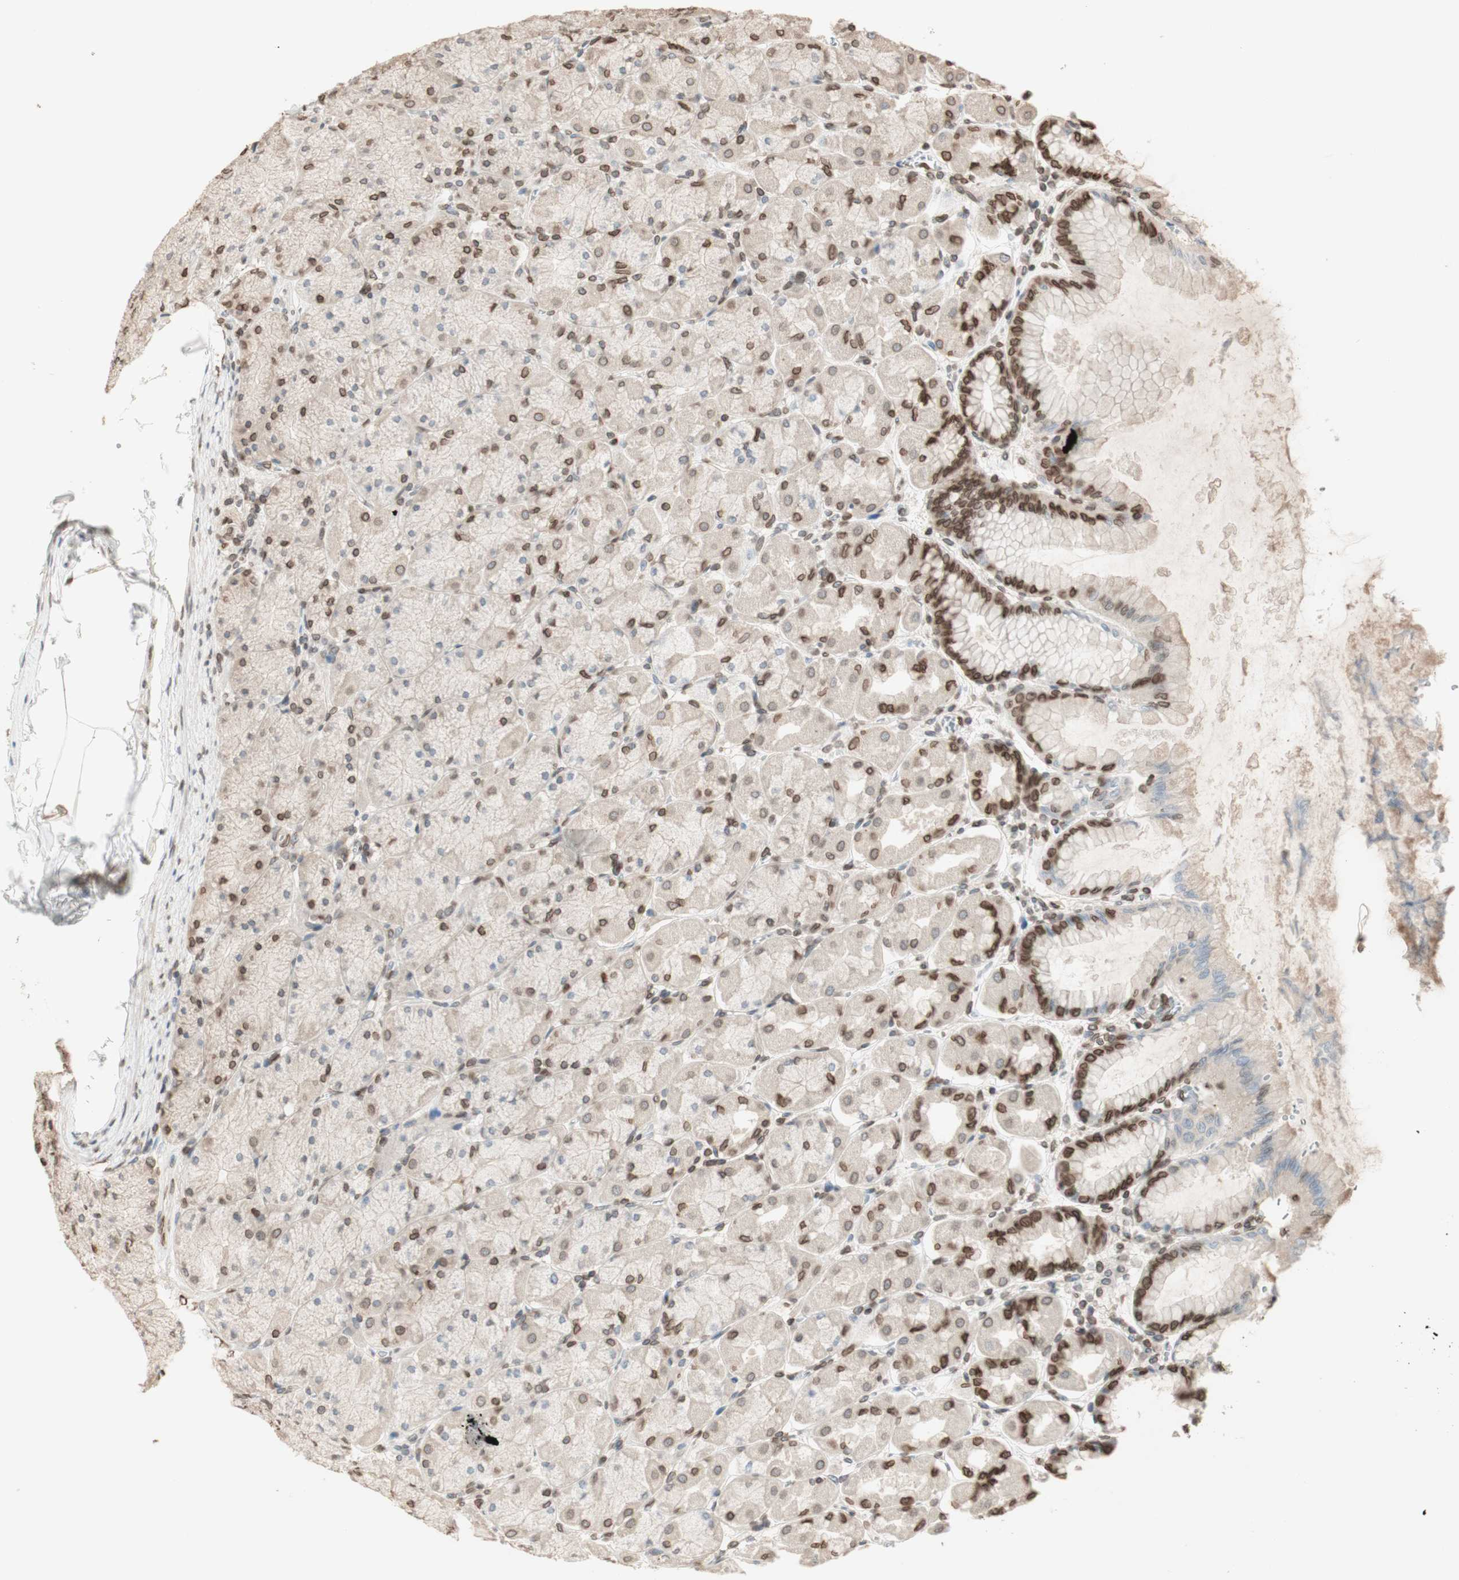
{"staining": {"intensity": "moderate", "quantity": ">75%", "location": "cytoplasmic/membranous,nuclear"}, "tissue": "stomach", "cell_type": "Glandular cells", "image_type": "normal", "snomed": [{"axis": "morphology", "description": "Normal tissue, NOS"}, {"axis": "topography", "description": "Stomach, upper"}], "caption": "Moderate cytoplasmic/membranous,nuclear protein expression is identified in approximately >75% of glandular cells in stomach.", "gene": "TMPO", "patient": {"sex": "female", "age": 56}}